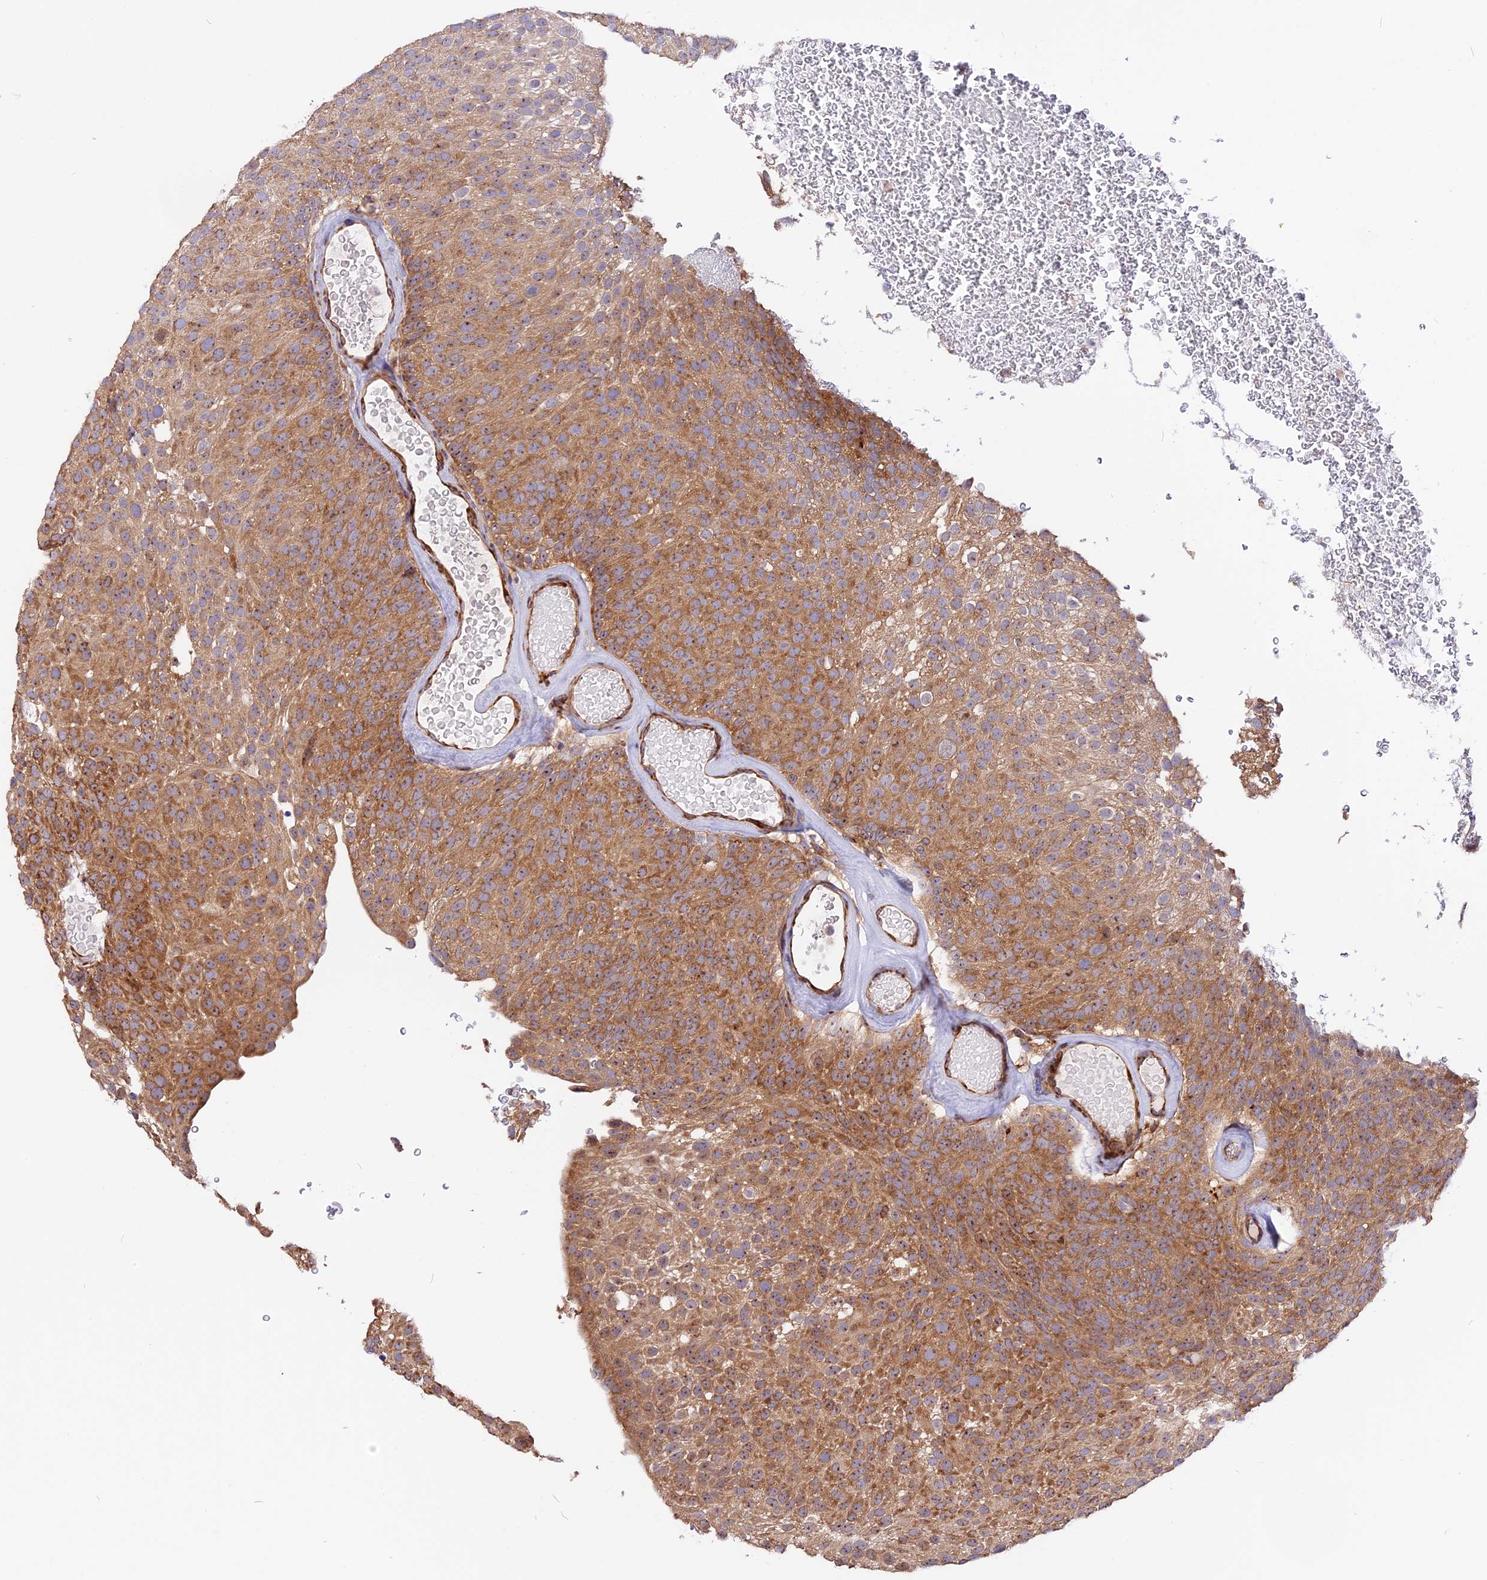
{"staining": {"intensity": "moderate", "quantity": ">75%", "location": "cytoplasmic/membranous"}, "tissue": "urothelial cancer", "cell_type": "Tumor cells", "image_type": "cancer", "snomed": [{"axis": "morphology", "description": "Urothelial carcinoma, Low grade"}, {"axis": "topography", "description": "Urinary bladder"}], "caption": "Immunohistochemistry (IHC) of human low-grade urothelial carcinoma exhibits medium levels of moderate cytoplasmic/membranous staining in approximately >75% of tumor cells. Using DAB (3,3'-diaminobenzidine) (brown) and hematoxylin (blue) stains, captured at high magnification using brightfield microscopy.", "gene": "GNPTAB", "patient": {"sex": "male", "age": 78}}